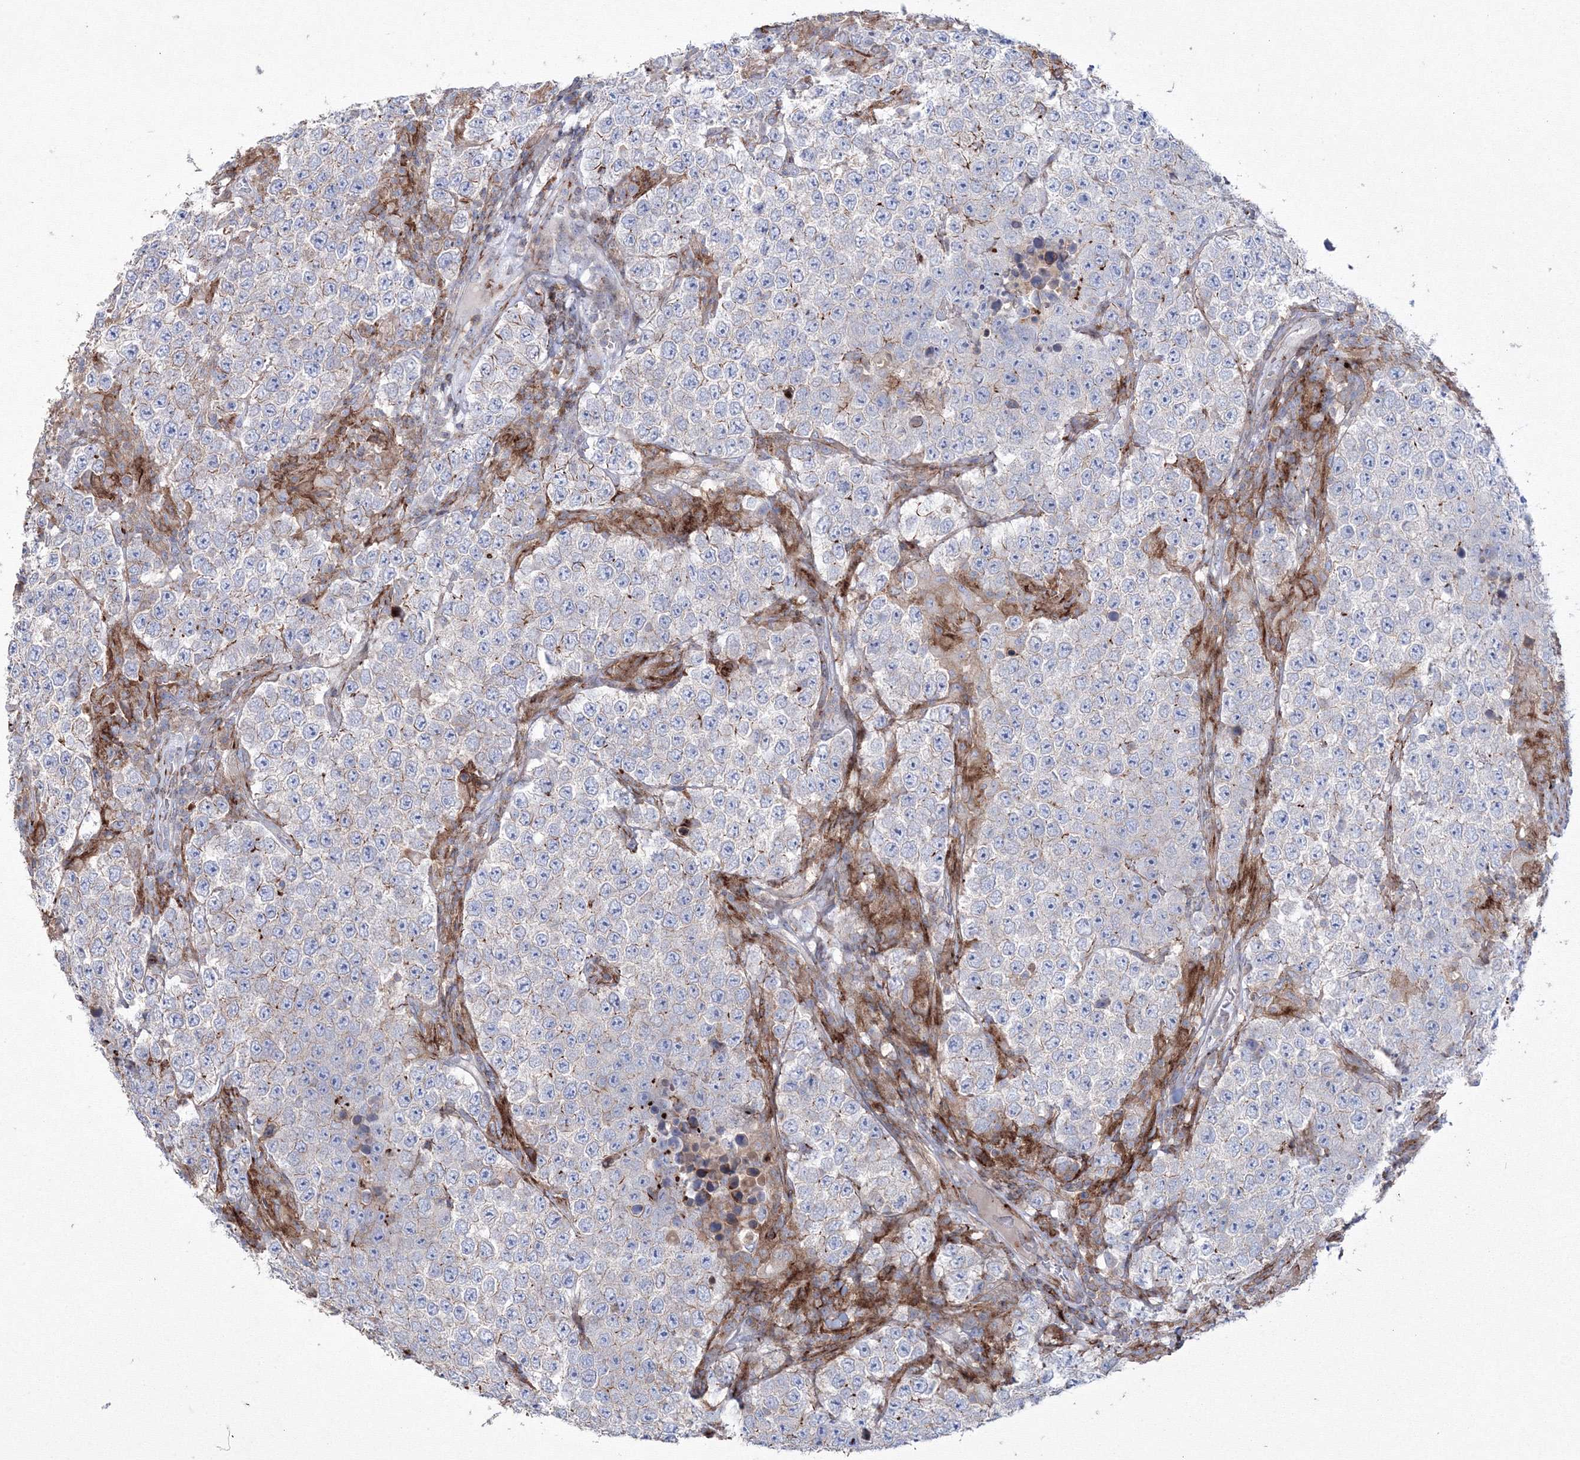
{"staining": {"intensity": "negative", "quantity": "none", "location": "none"}, "tissue": "testis cancer", "cell_type": "Tumor cells", "image_type": "cancer", "snomed": [{"axis": "morphology", "description": "Normal tissue, NOS"}, {"axis": "morphology", "description": "Urothelial carcinoma, High grade"}, {"axis": "morphology", "description": "Seminoma, NOS"}, {"axis": "morphology", "description": "Carcinoma, Embryonal, NOS"}, {"axis": "topography", "description": "Urinary bladder"}, {"axis": "topography", "description": "Testis"}], "caption": "There is no significant staining in tumor cells of testis cancer.", "gene": "GPR82", "patient": {"sex": "male", "age": 41}}